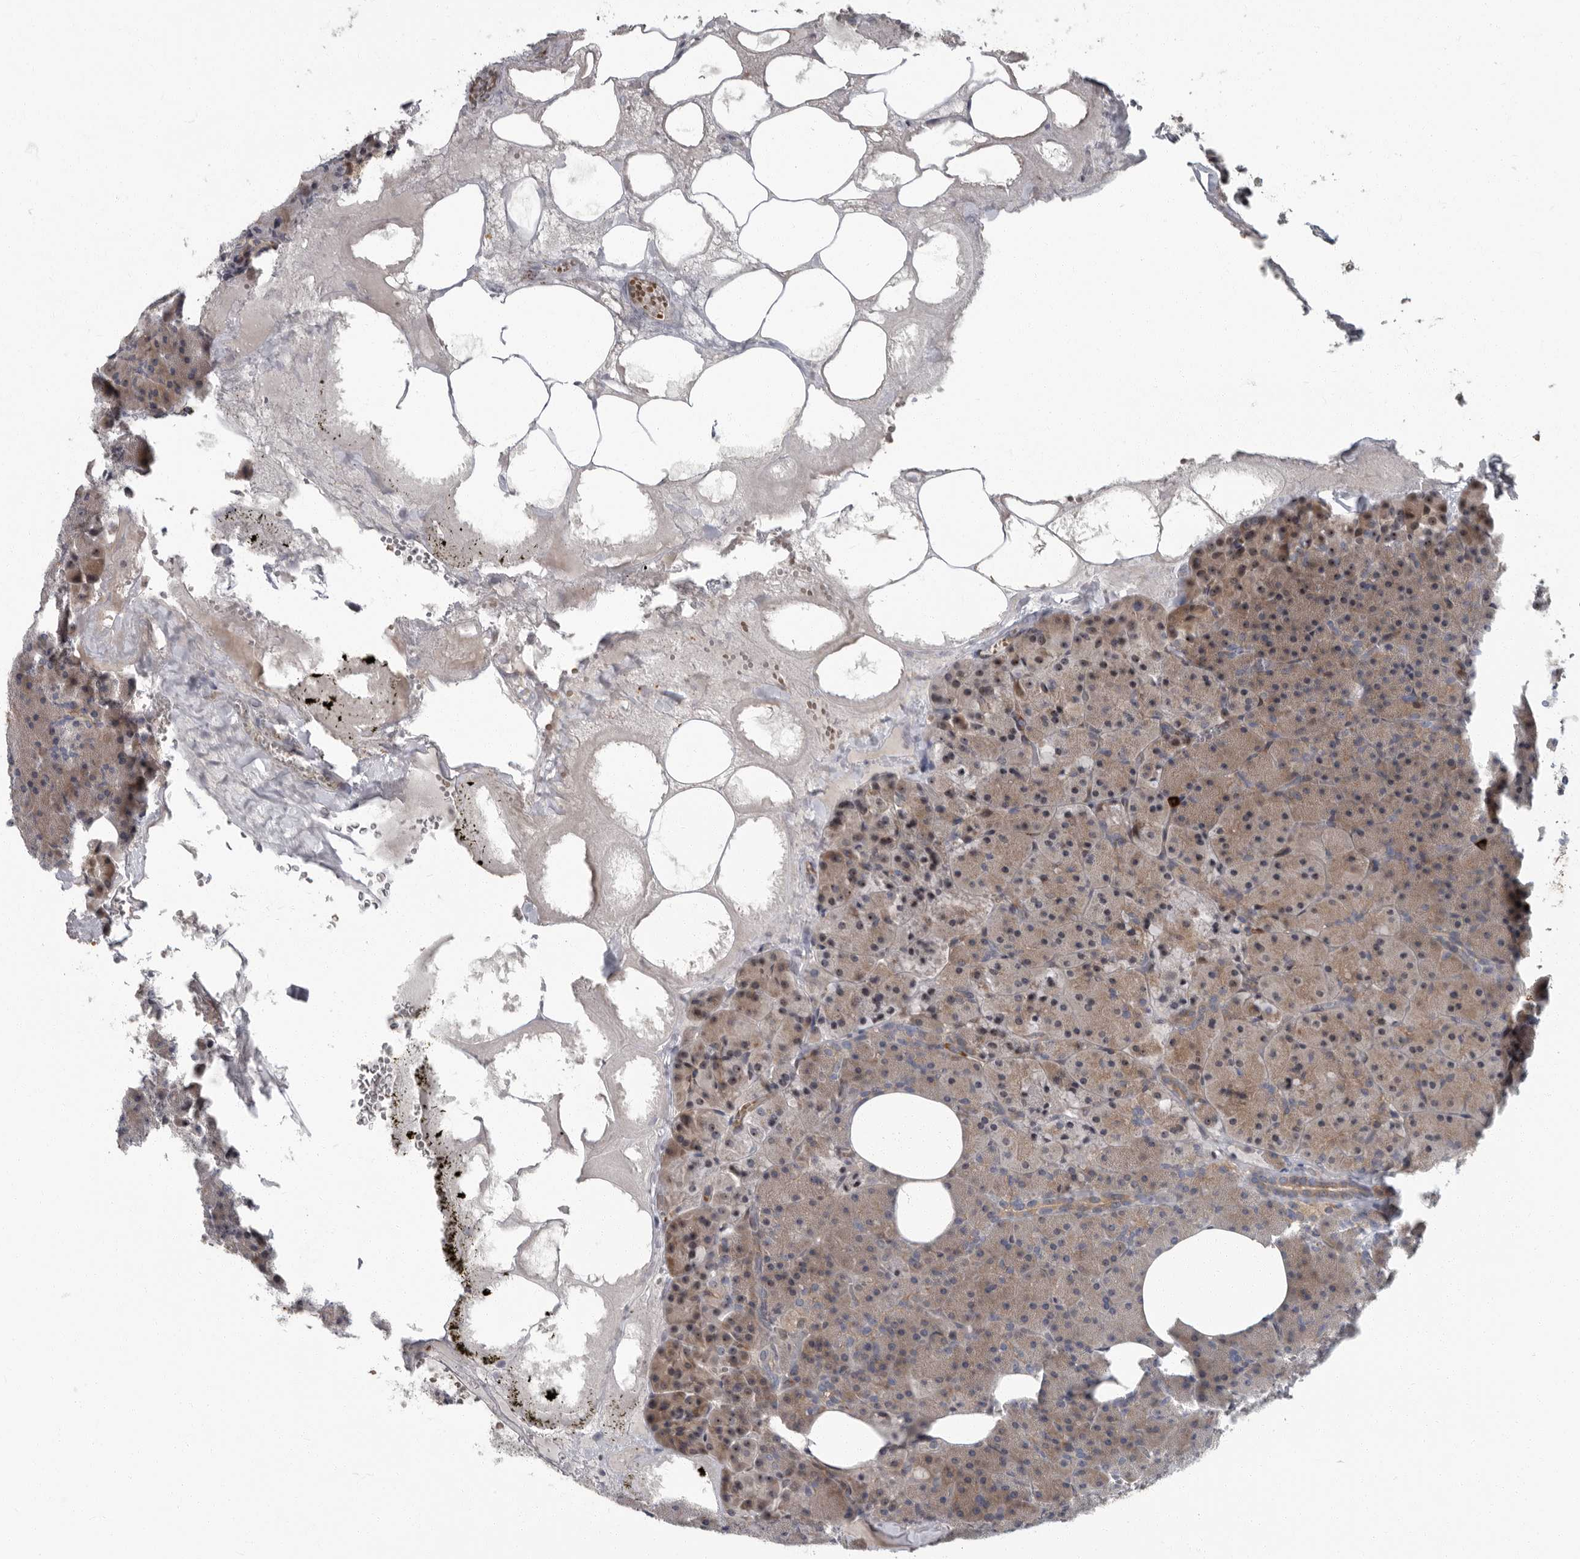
{"staining": {"intensity": "moderate", "quantity": ">75%", "location": "cytoplasmic/membranous"}, "tissue": "pancreas", "cell_type": "Exocrine glandular cells", "image_type": "normal", "snomed": [{"axis": "morphology", "description": "Normal tissue, NOS"}, {"axis": "morphology", "description": "Carcinoid, malignant, NOS"}, {"axis": "topography", "description": "Pancreas"}], "caption": "This image reveals IHC staining of benign human pancreas, with medium moderate cytoplasmic/membranous staining in about >75% of exocrine glandular cells.", "gene": "PDCD11", "patient": {"sex": "female", "age": 35}}